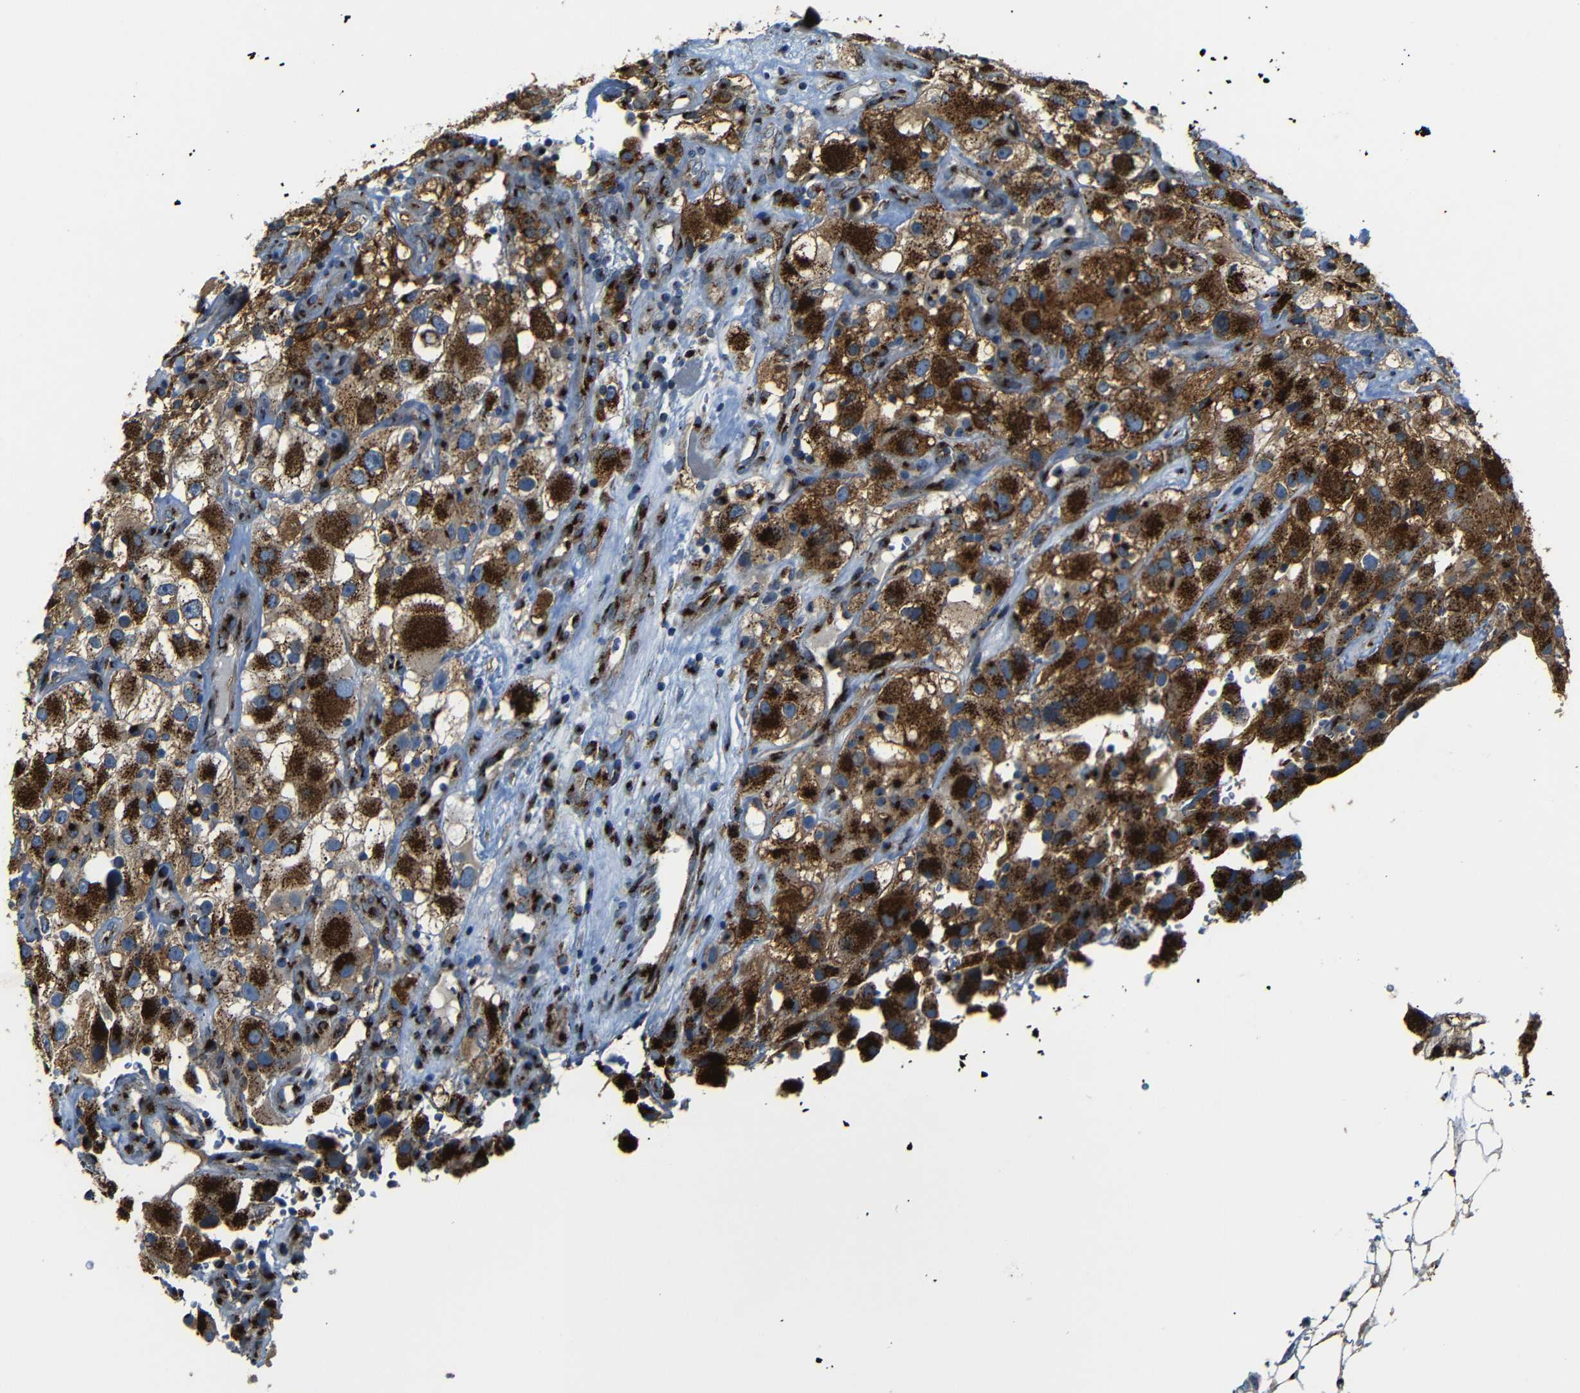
{"staining": {"intensity": "strong", "quantity": ">75%", "location": "cytoplasmic/membranous"}, "tissue": "renal cancer", "cell_type": "Tumor cells", "image_type": "cancer", "snomed": [{"axis": "morphology", "description": "Adenocarcinoma, NOS"}, {"axis": "topography", "description": "Kidney"}], "caption": "DAB (3,3'-diaminobenzidine) immunohistochemical staining of human renal cancer exhibits strong cytoplasmic/membranous protein positivity in about >75% of tumor cells.", "gene": "TGOLN2", "patient": {"sex": "female", "age": 52}}